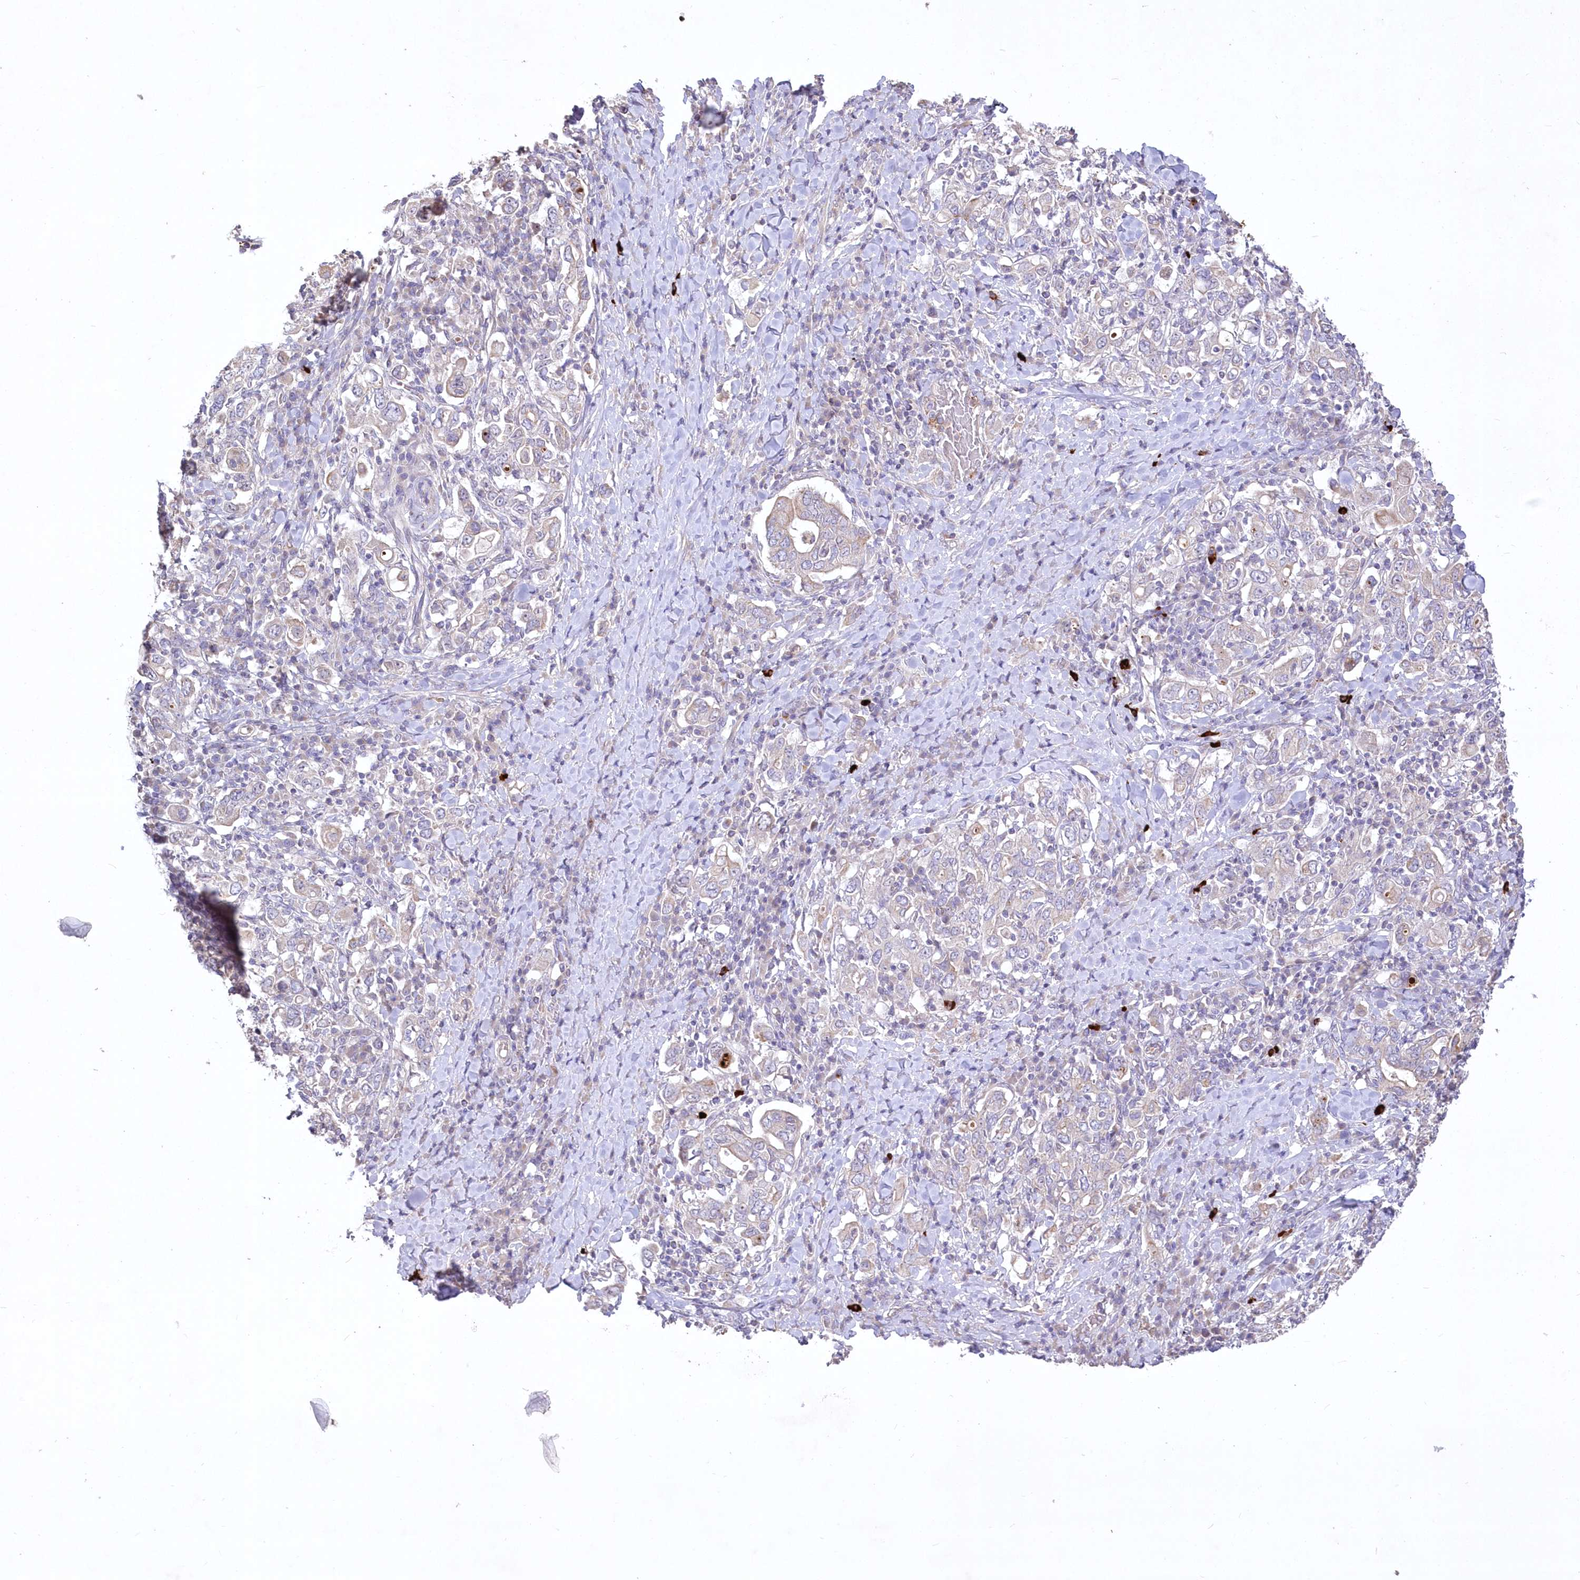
{"staining": {"intensity": "weak", "quantity": "<25%", "location": "cytoplasmic/membranous"}, "tissue": "stomach cancer", "cell_type": "Tumor cells", "image_type": "cancer", "snomed": [{"axis": "morphology", "description": "Adenocarcinoma, NOS"}, {"axis": "topography", "description": "Stomach, upper"}], "caption": "Photomicrograph shows no significant protein positivity in tumor cells of stomach cancer.", "gene": "WBP1L", "patient": {"sex": "male", "age": 62}}